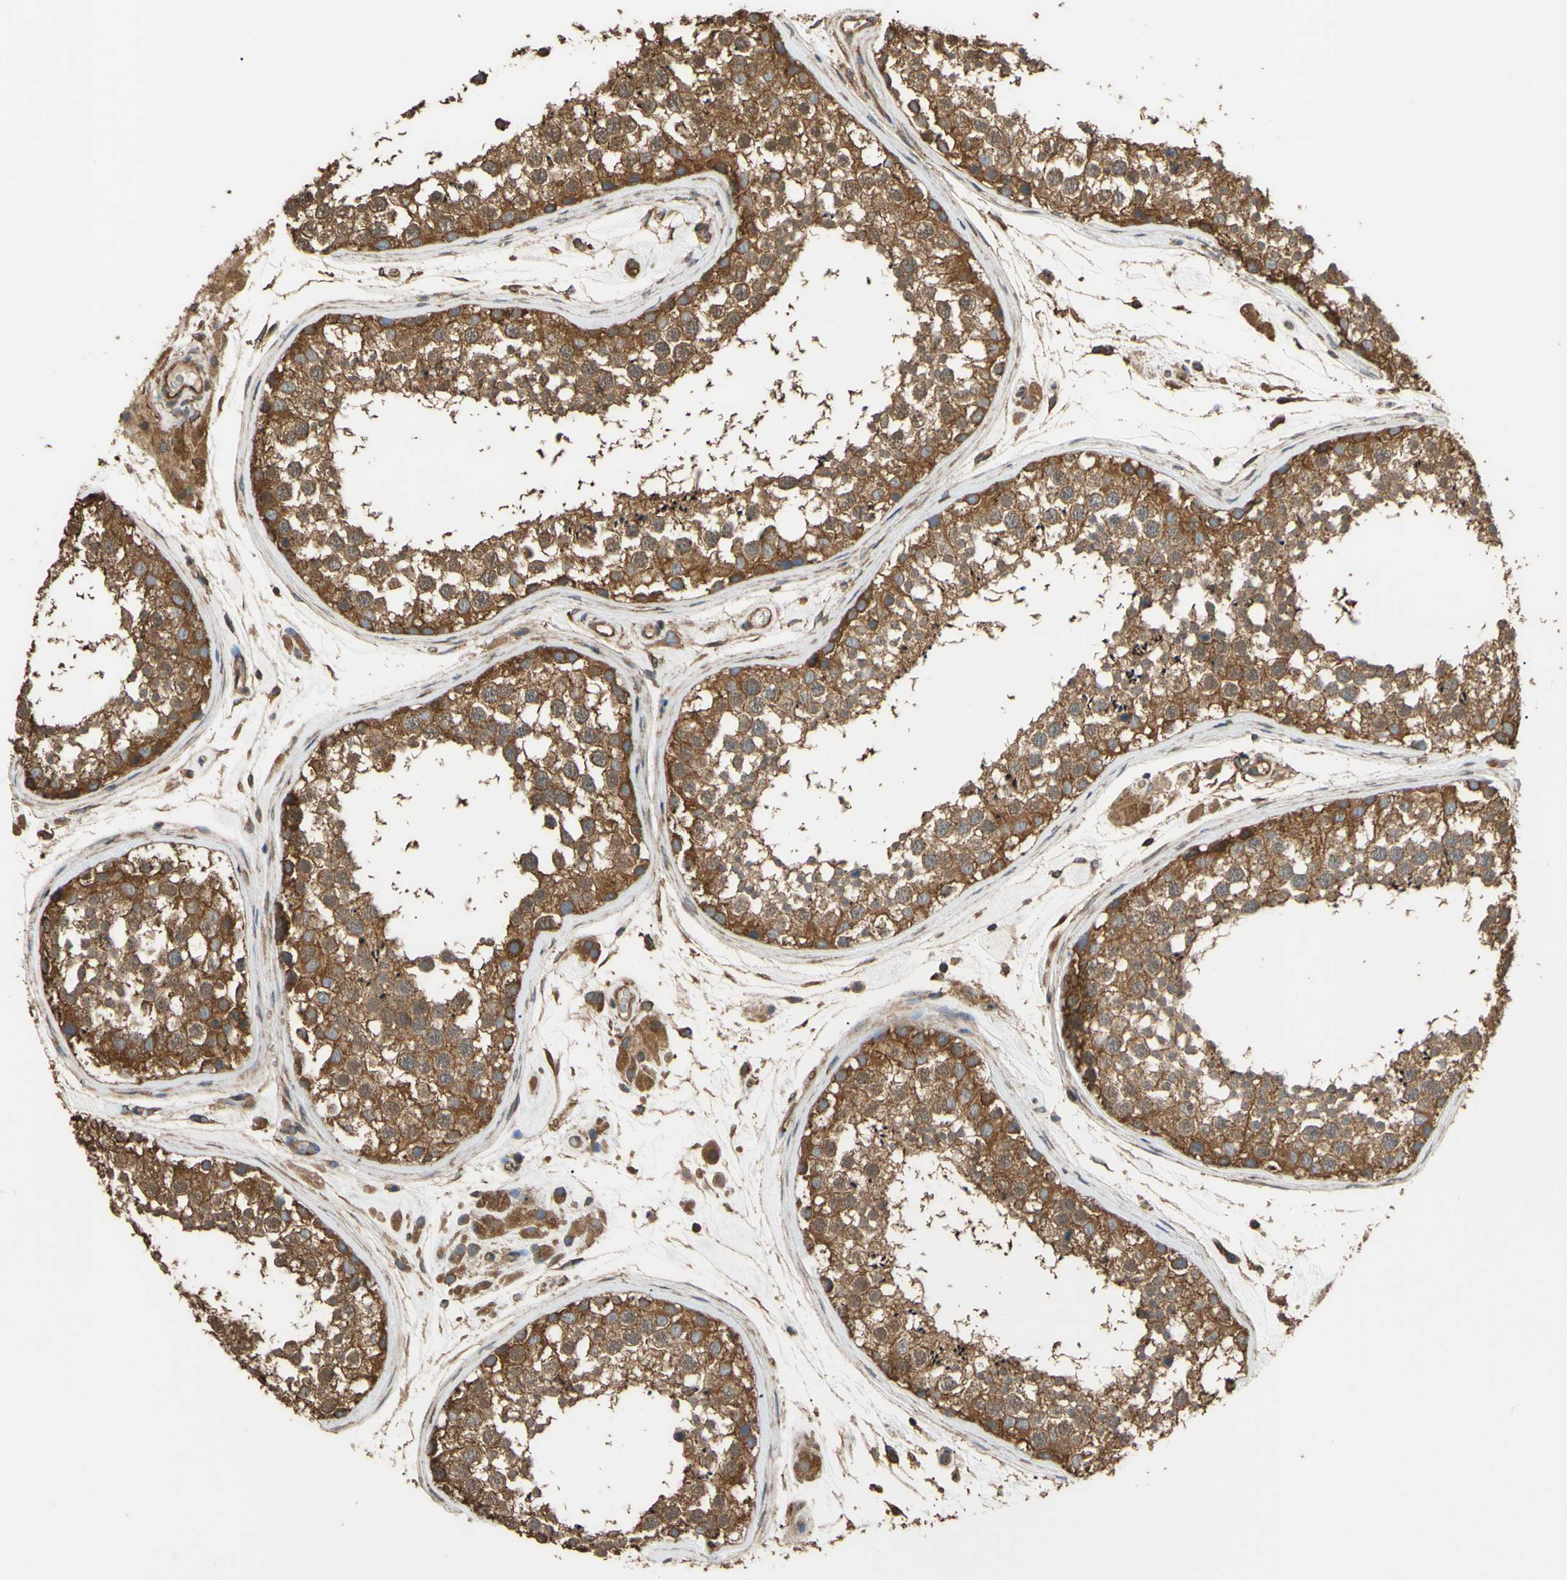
{"staining": {"intensity": "strong", "quantity": ">75%", "location": "cytoplasmic/membranous"}, "tissue": "testis", "cell_type": "Cells in seminiferous ducts", "image_type": "normal", "snomed": [{"axis": "morphology", "description": "Normal tissue, NOS"}, {"axis": "topography", "description": "Testis"}], "caption": "Cells in seminiferous ducts display high levels of strong cytoplasmic/membranous positivity in about >75% of cells in normal testis.", "gene": "CTTN", "patient": {"sex": "male", "age": 46}}